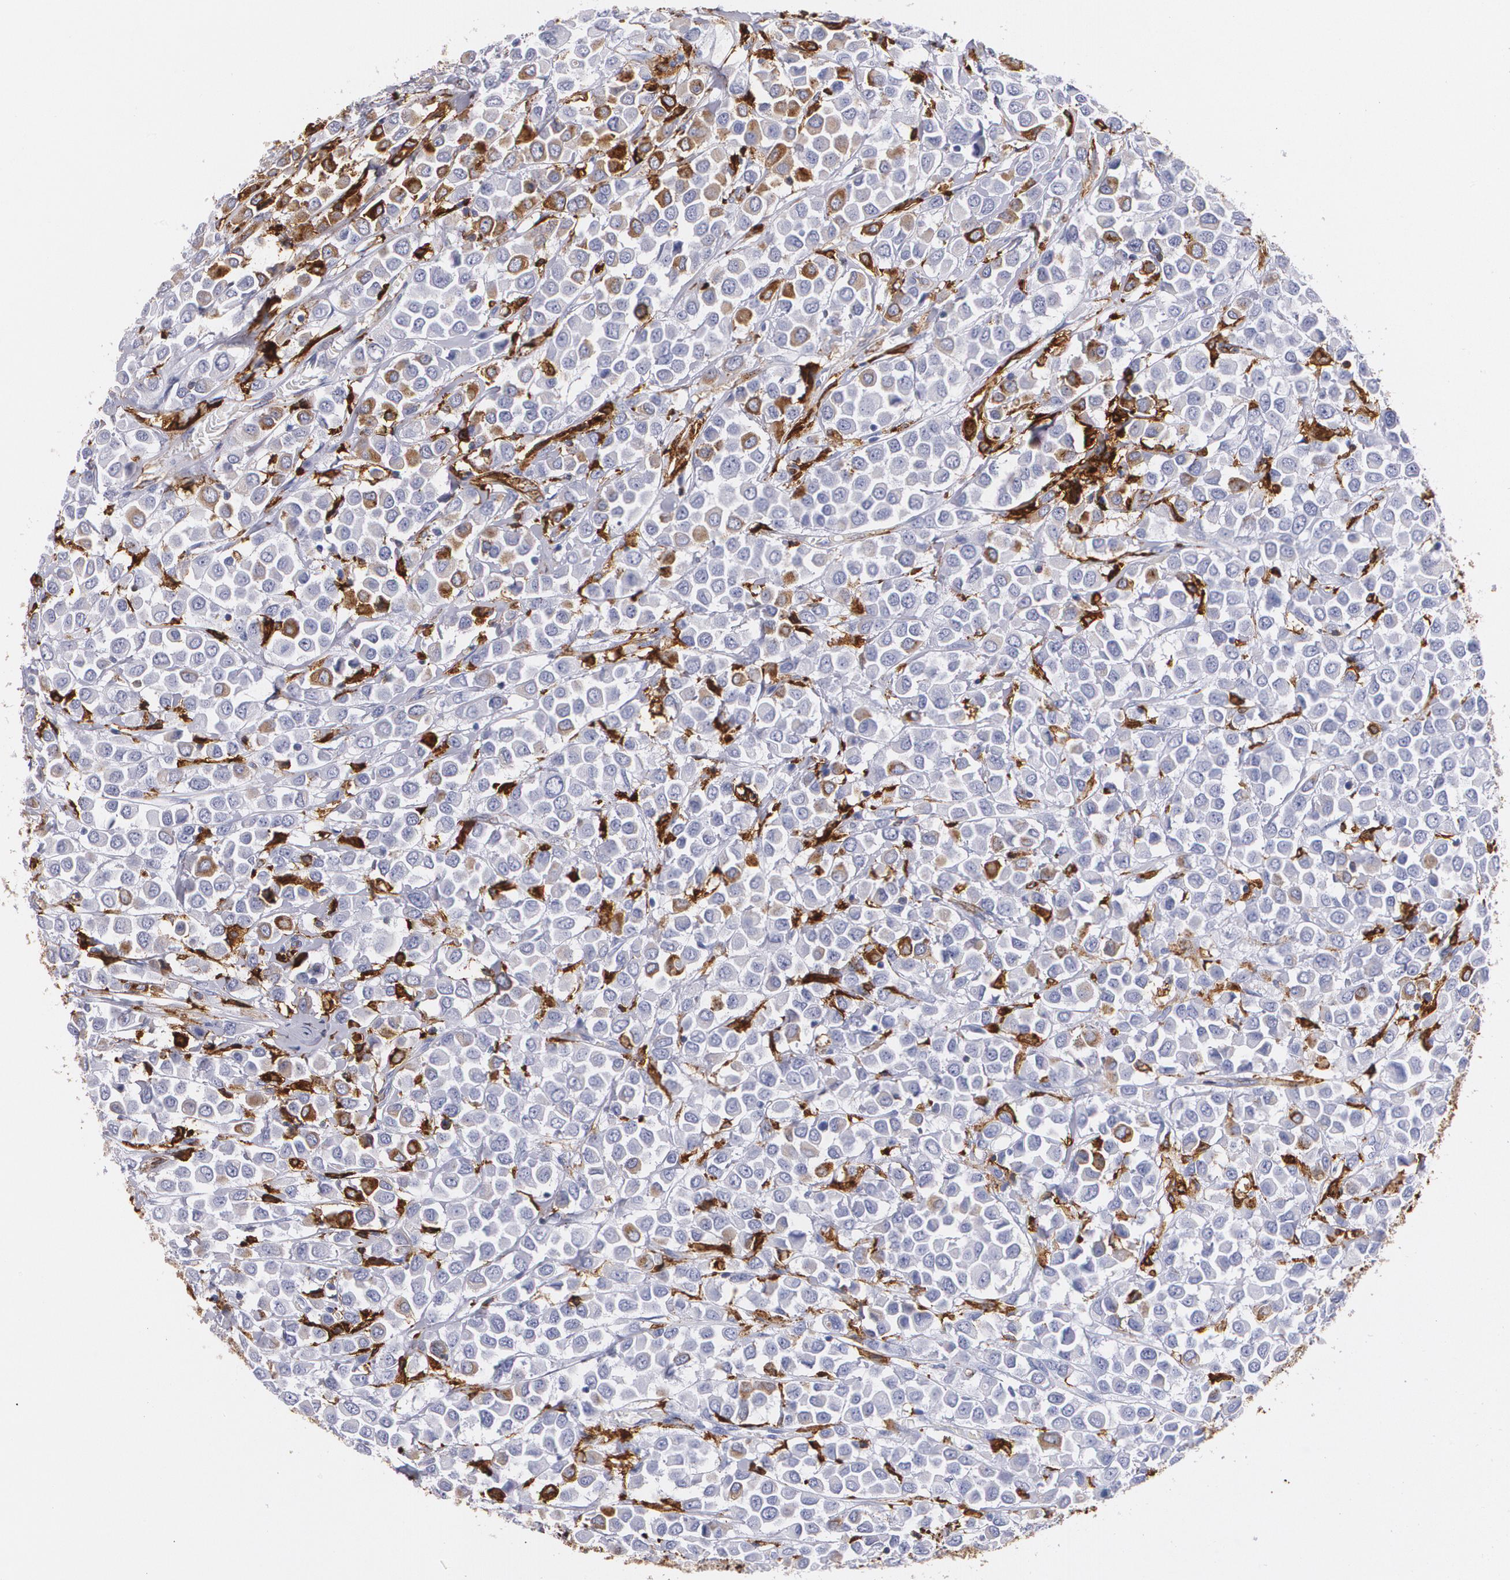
{"staining": {"intensity": "weak", "quantity": "<25%", "location": "cytoplasmic/membranous"}, "tissue": "breast cancer", "cell_type": "Tumor cells", "image_type": "cancer", "snomed": [{"axis": "morphology", "description": "Duct carcinoma"}, {"axis": "topography", "description": "Breast"}], "caption": "This histopathology image is of breast cancer stained with IHC to label a protein in brown with the nuclei are counter-stained blue. There is no positivity in tumor cells.", "gene": "HLA-DRA", "patient": {"sex": "female", "age": 61}}